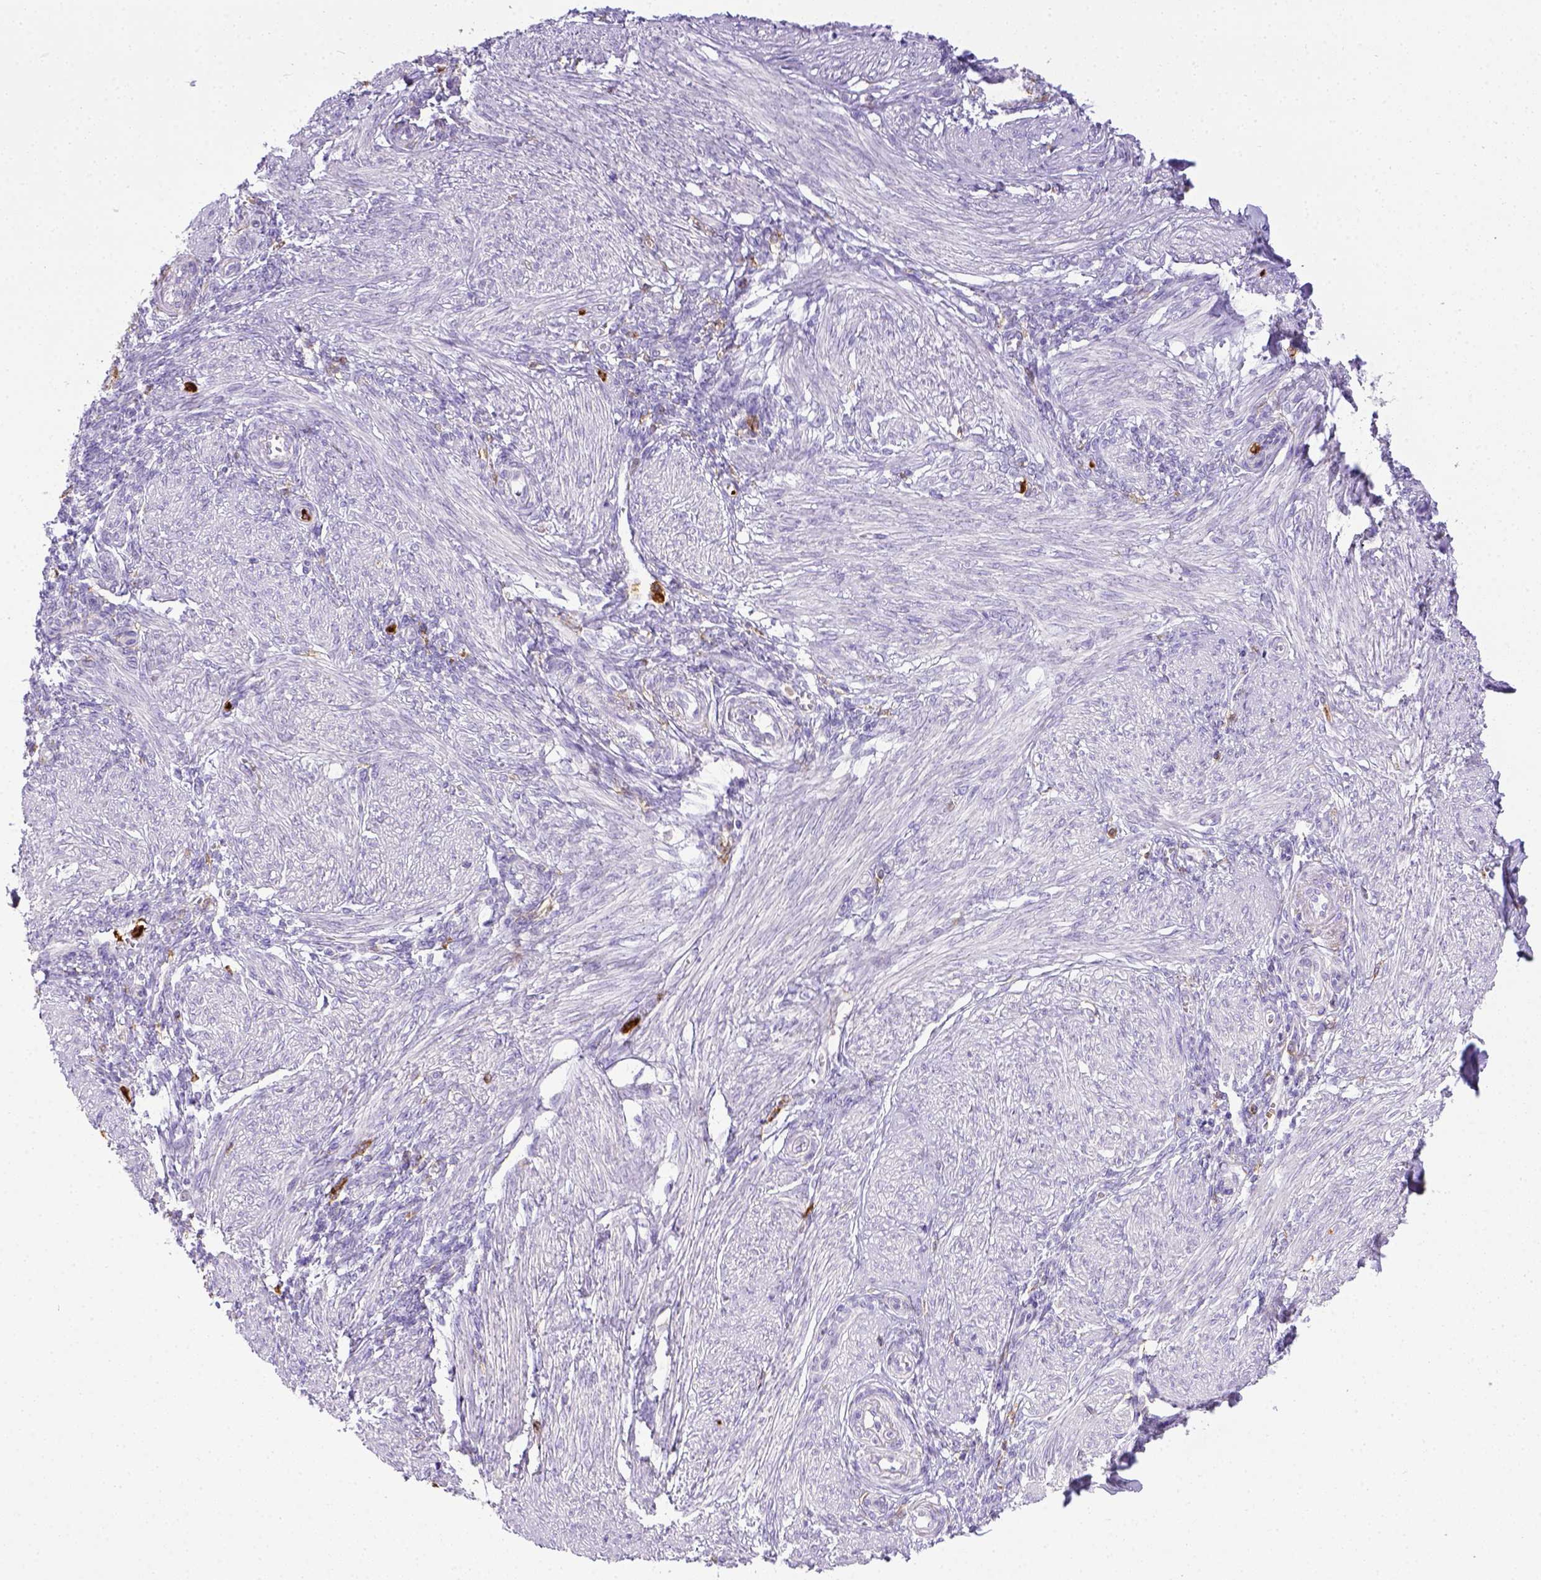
{"staining": {"intensity": "negative", "quantity": "none", "location": "none"}, "tissue": "endometrium", "cell_type": "Cells in endometrial stroma", "image_type": "normal", "snomed": [{"axis": "morphology", "description": "Normal tissue, NOS"}, {"axis": "topography", "description": "Endometrium"}], "caption": "This is a image of immunohistochemistry staining of unremarkable endometrium, which shows no staining in cells in endometrial stroma. (DAB IHC, high magnification).", "gene": "ITGAM", "patient": {"sex": "female", "age": 42}}